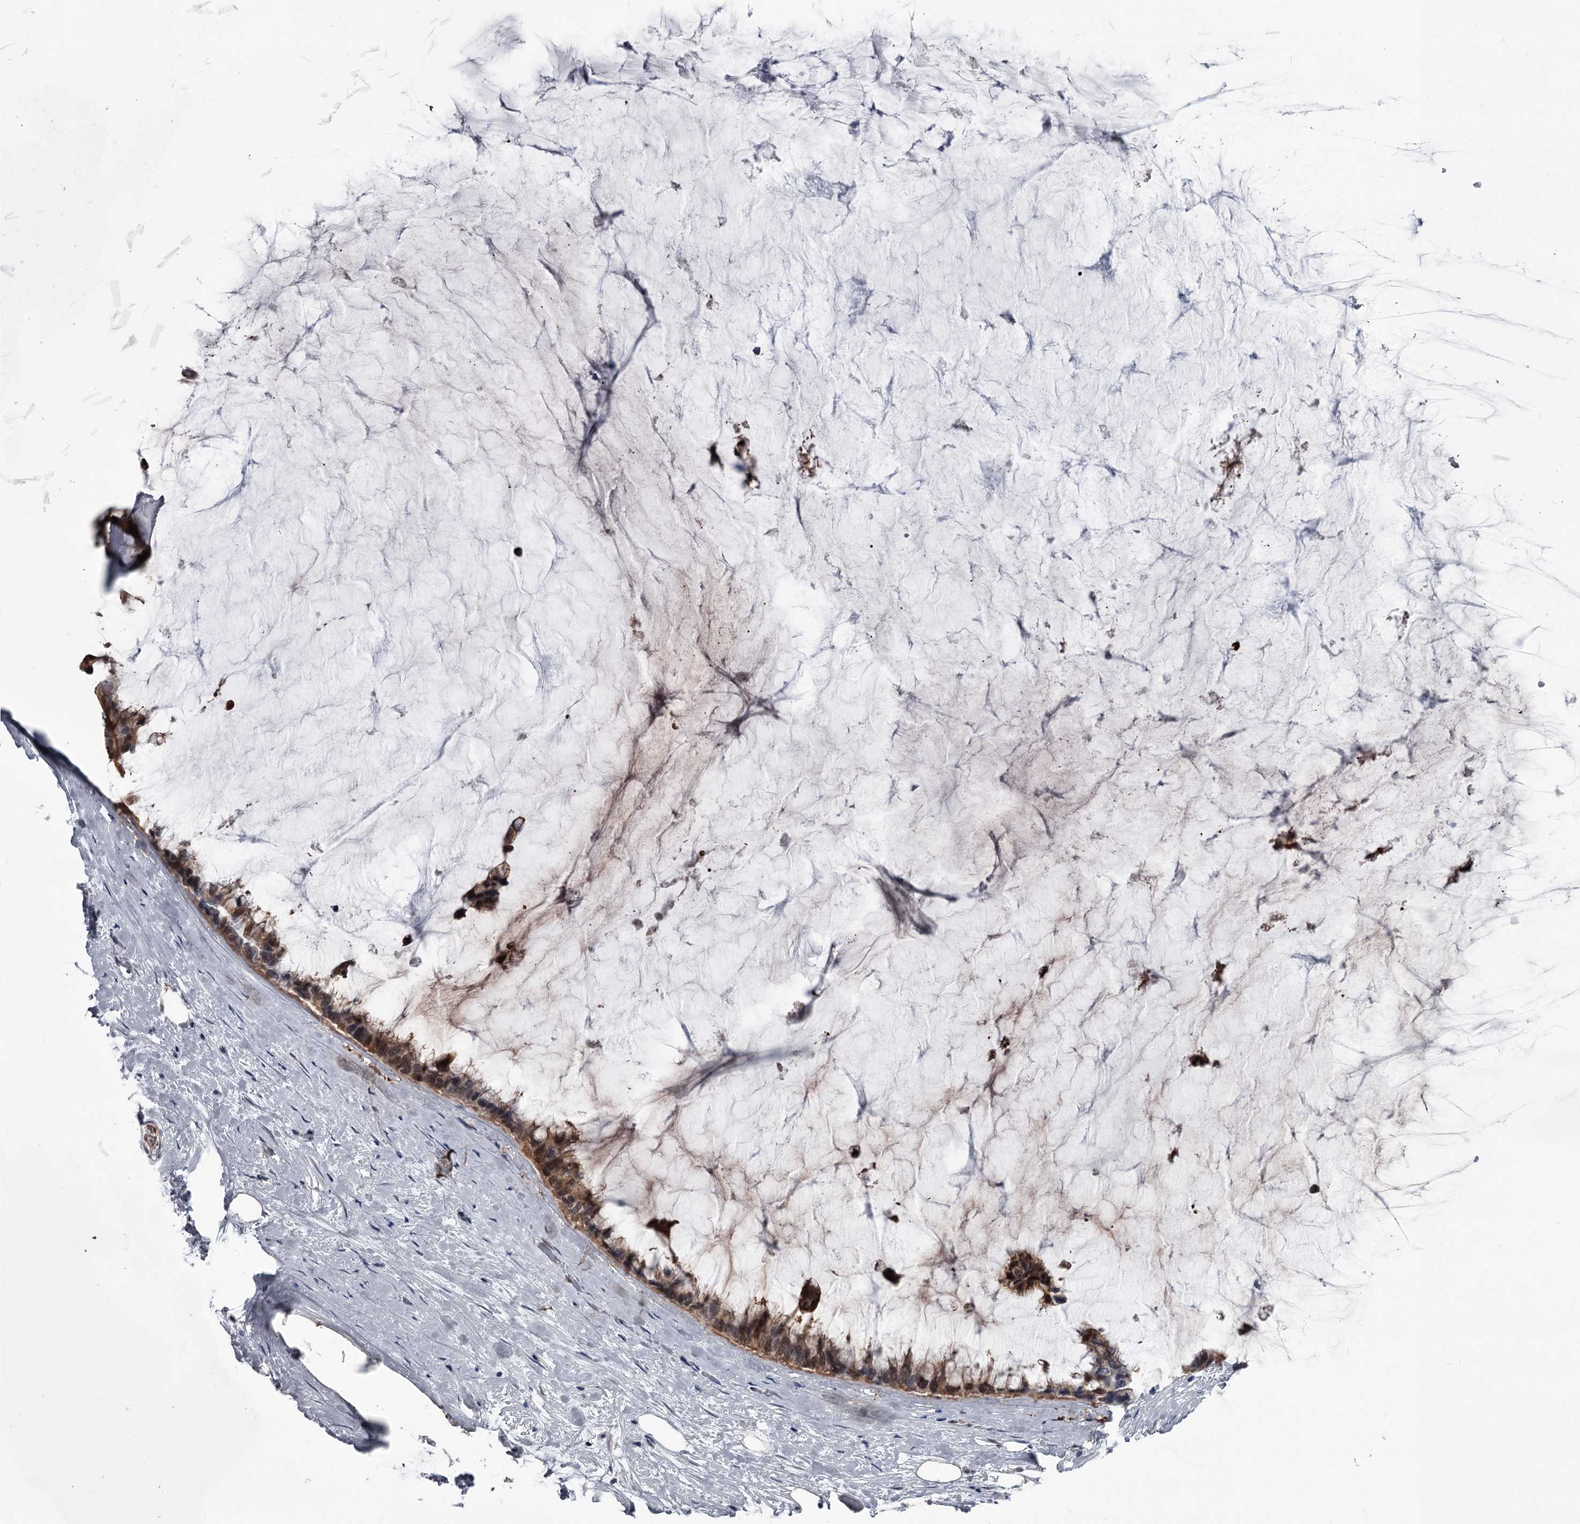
{"staining": {"intensity": "moderate", "quantity": ">75%", "location": "cytoplasmic/membranous,nuclear"}, "tissue": "ovarian cancer", "cell_type": "Tumor cells", "image_type": "cancer", "snomed": [{"axis": "morphology", "description": "Cystadenocarcinoma, mucinous, NOS"}, {"axis": "topography", "description": "Ovary"}], "caption": "Immunohistochemistry (IHC) micrograph of human mucinous cystadenocarcinoma (ovarian) stained for a protein (brown), which reveals medium levels of moderate cytoplasmic/membranous and nuclear expression in approximately >75% of tumor cells.", "gene": "PRPF40B", "patient": {"sex": "female", "age": 39}}